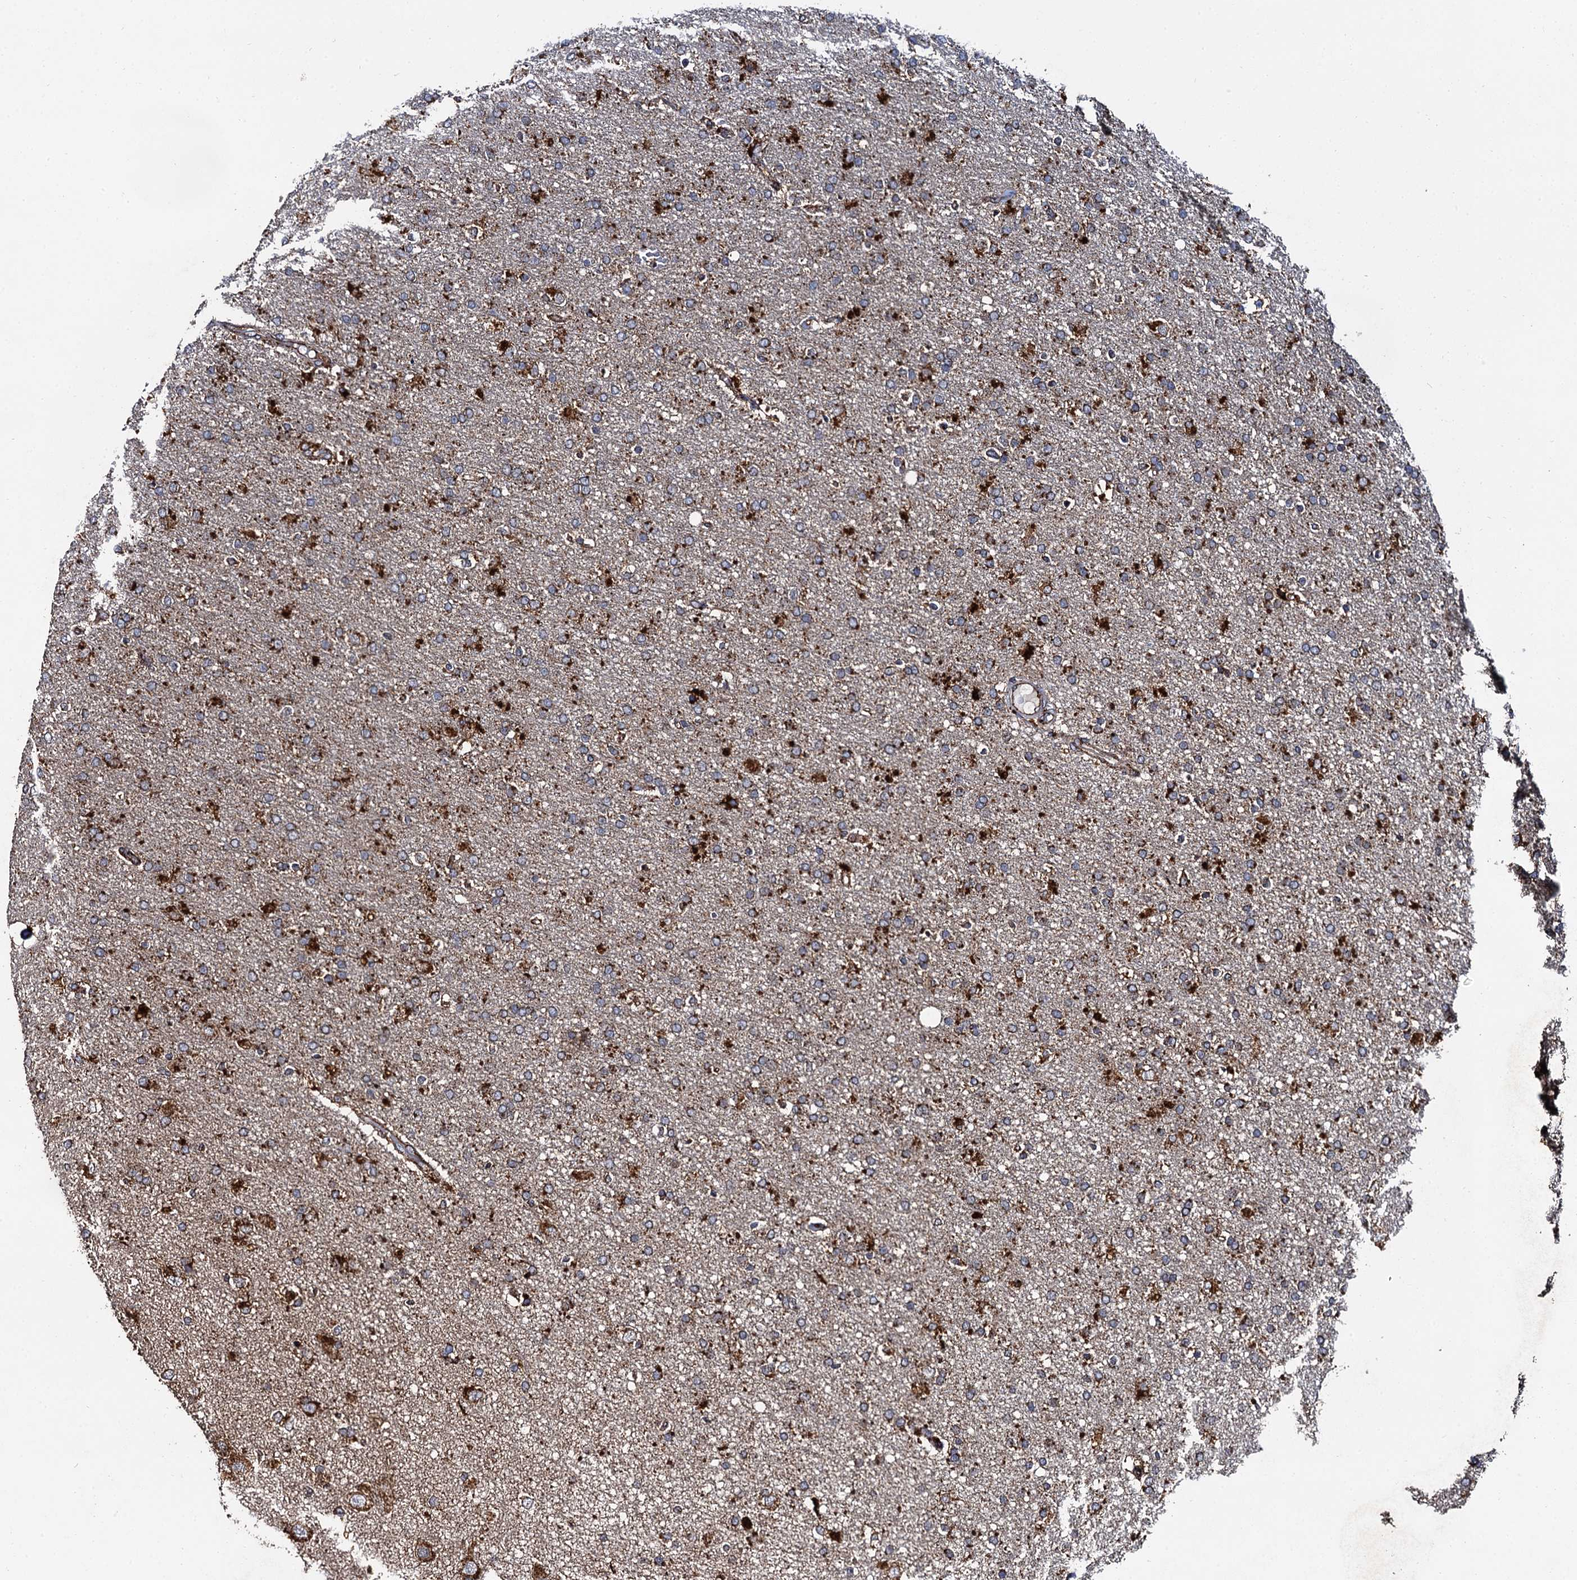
{"staining": {"intensity": "strong", "quantity": ">75%", "location": "cytoplasmic/membranous"}, "tissue": "glioma", "cell_type": "Tumor cells", "image_type": "cancer", "snomed": [{"axis": "morphology", "description": "Glioma, malignant, High grade"}, {"axis": "topography", "description": "Brain"}], "caption": "Tumor cells reveal high levels of strong cytoplasmic/membranous positivity in about >75% of cells in glioma.", "gene": "GBA1", "patient": {"sex": "male", "age": 72}}